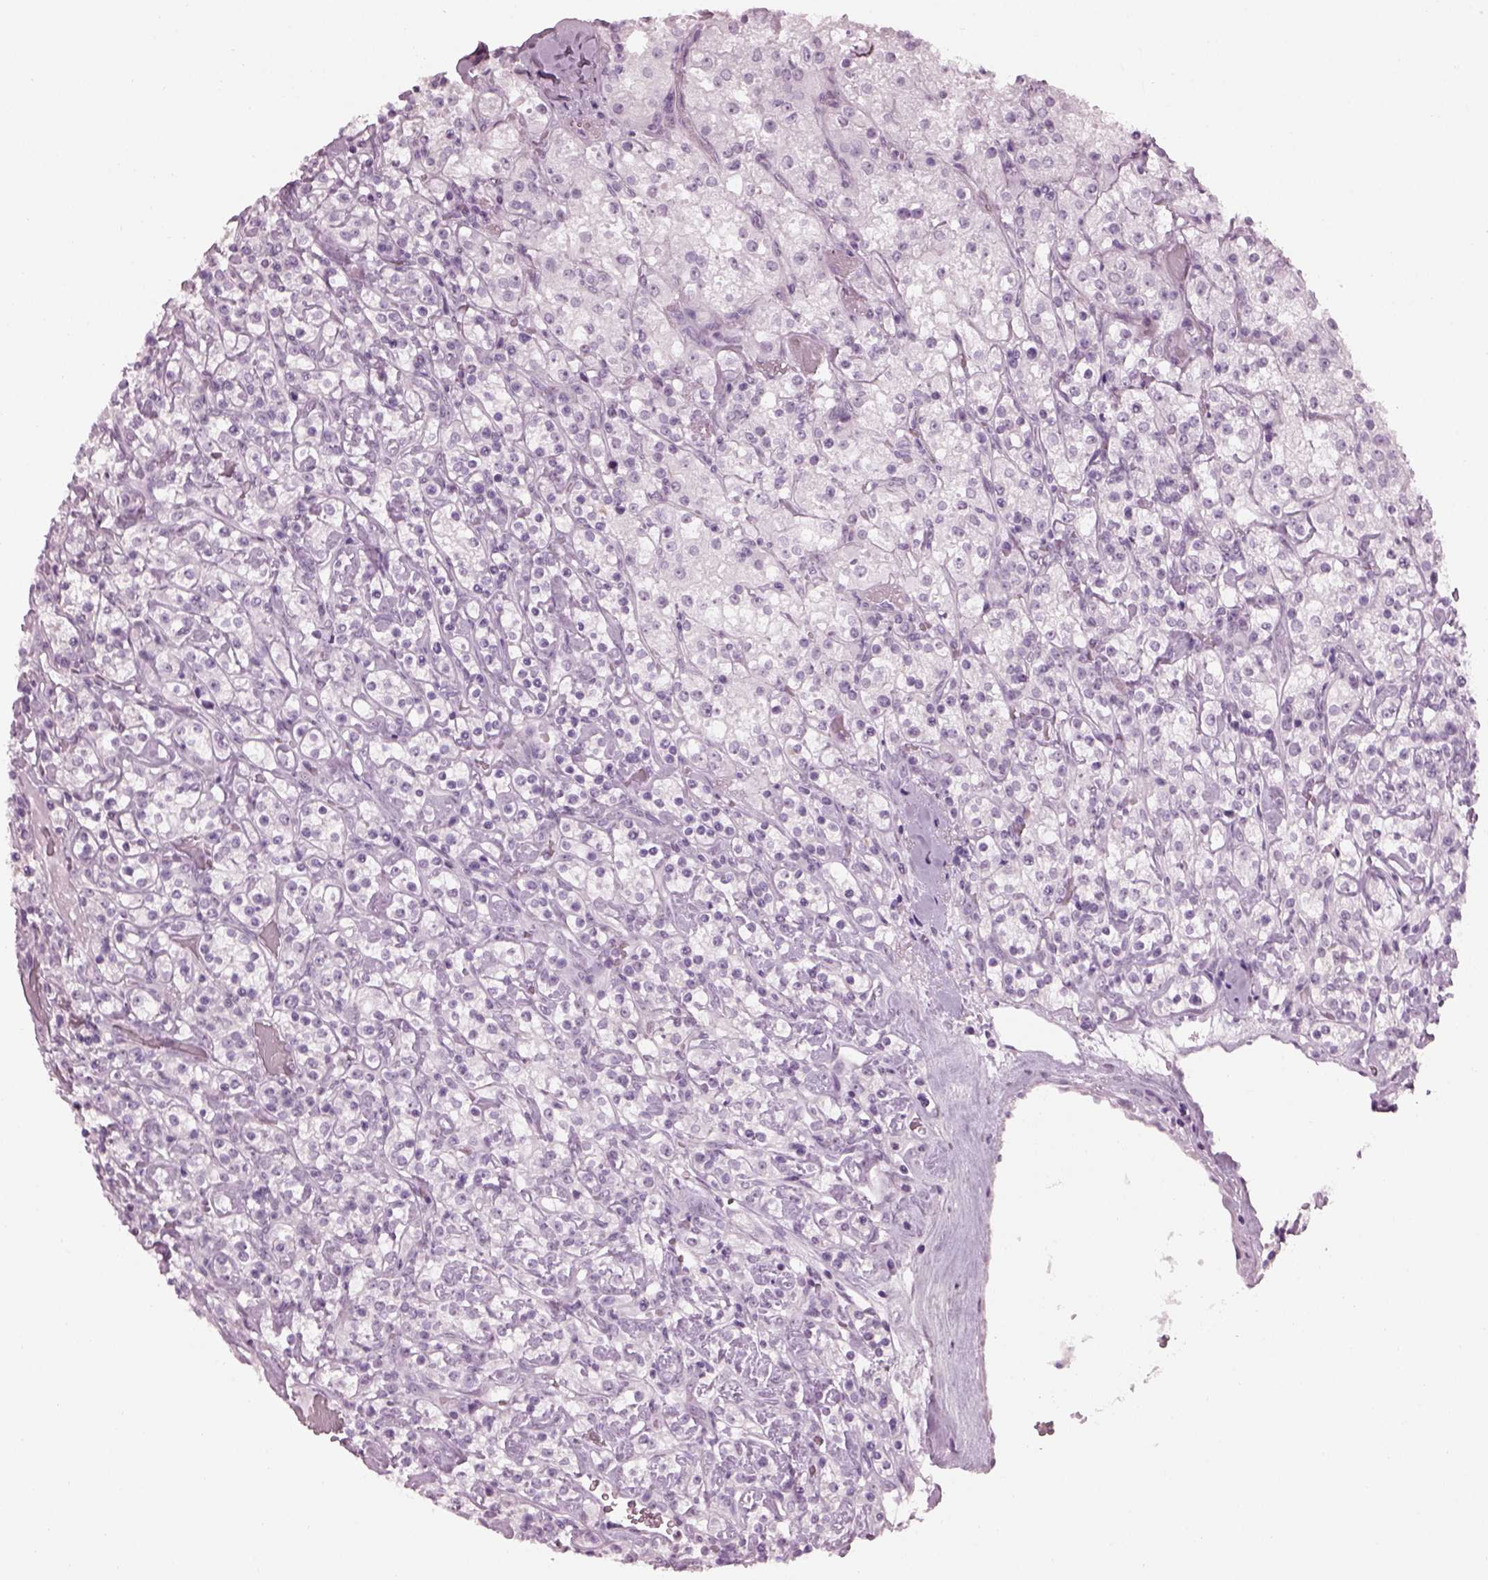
{"staining": {"intensity": "negative", "quantity": "none", "location": "none"}, "tissue": "renal cancer", "cell_type": "Tumor cells", "image_type": "cancer", "snomed": [{"axis": "morphology", "description": "Adenocarcinoma, NOS"}, {"axis": "topography", "description": "Kidney"}], "caption": "IHC of human renal cancer reveals no positivity in tumor cells.", "gene": "ADGRG2", "patient": {"sex": "male", "age": 77}}